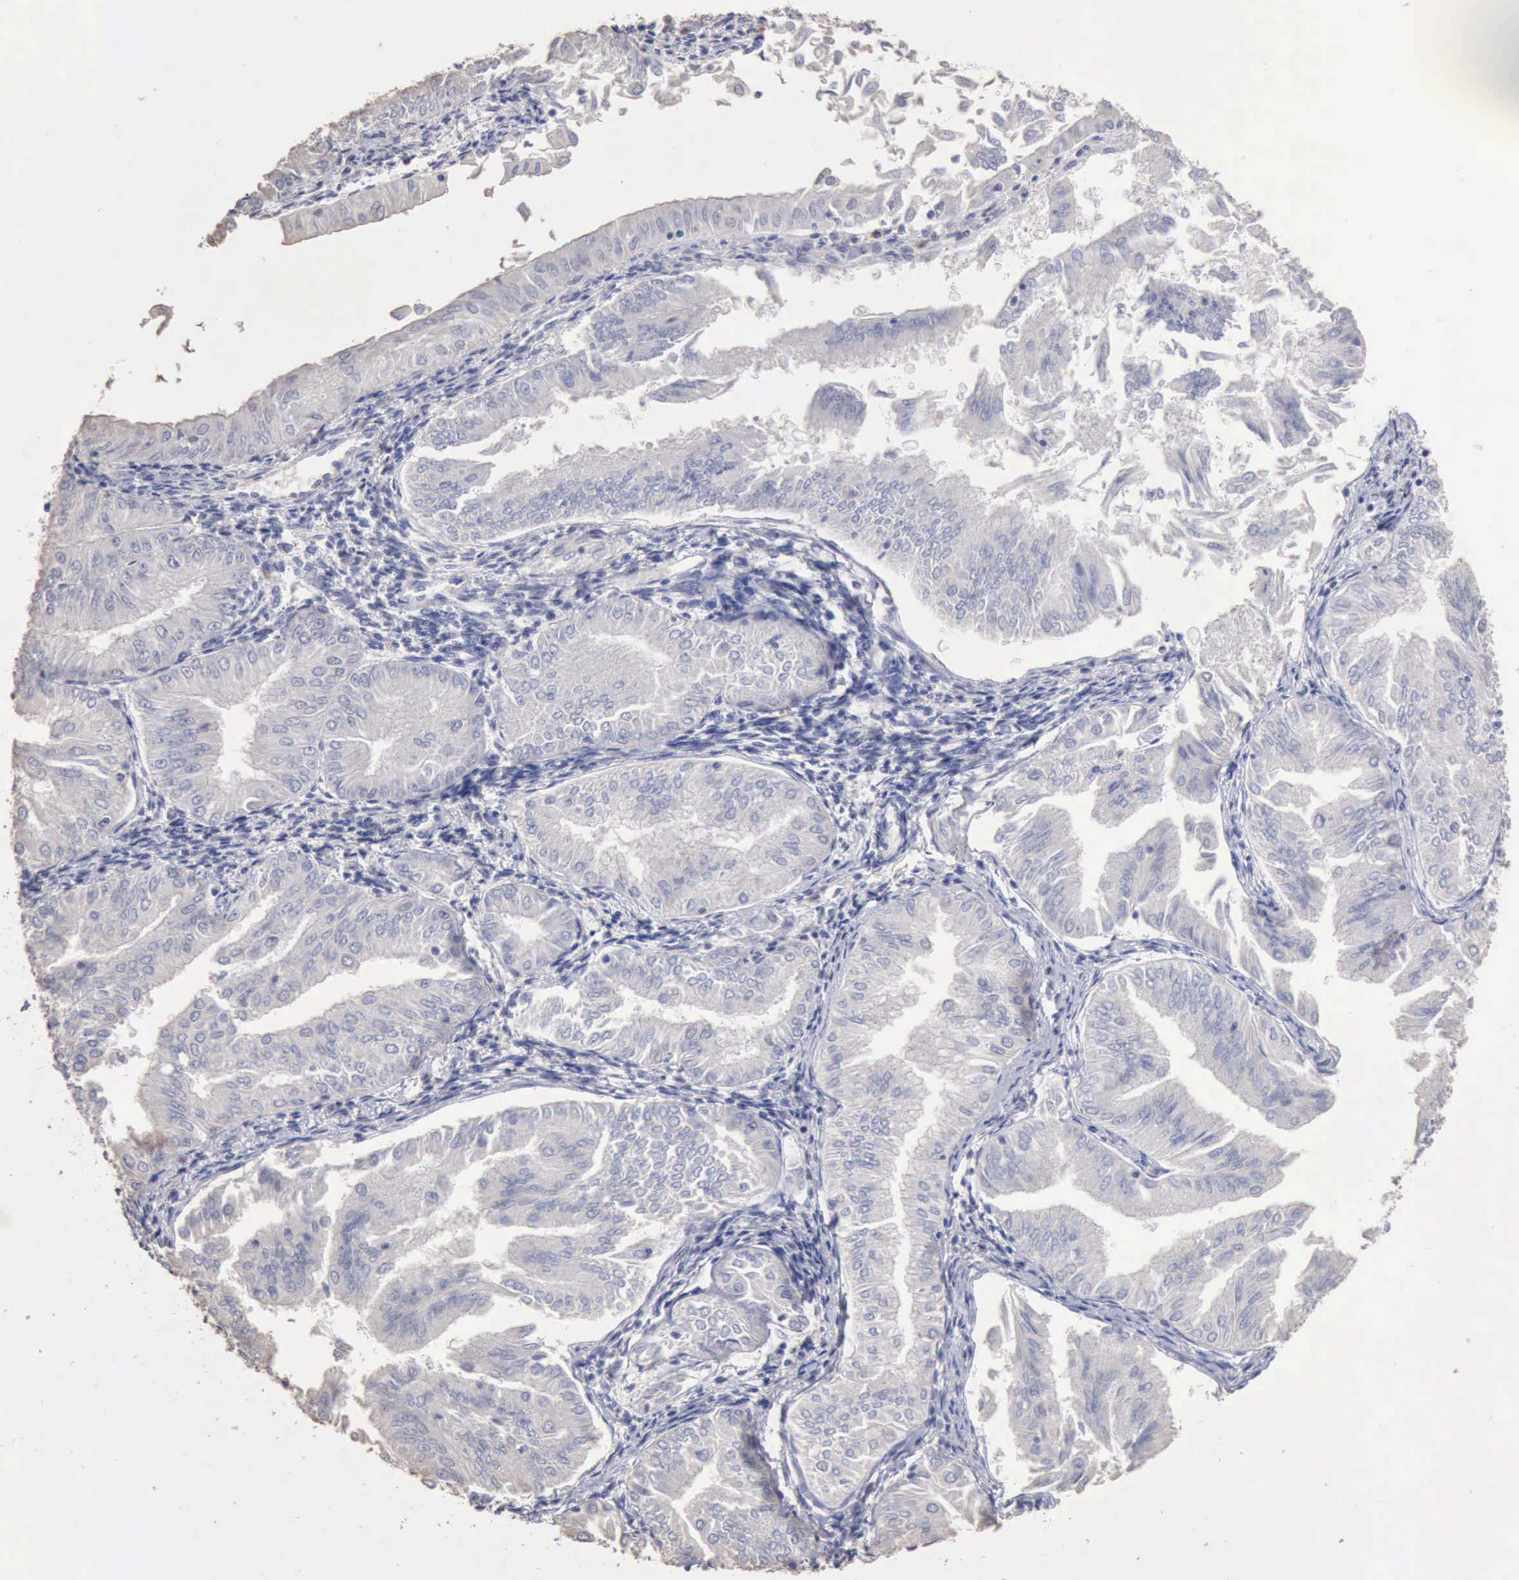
{"staining": {"intensity": "negative", "quantity": "none", "location": "none"}, "tissue": "endometrial cancer", "cell_type": "Tumor cells", "image_type": "cancer", "snomed": [{"axis": "morphology", "description": "Adenocarcinoma, NOS"}, {"axis": "topography", "description": "Endometrium"}], "caption": "Adenocarcinoma (endometrial) was stained to show a protein in brown. There is no significant expression in tumor cells. (DAB immunohistochemistry (IHC) with hematoxylin counter stain).", "gene": "KRT6B", "patient": {"sex": "female", "age": 53}}